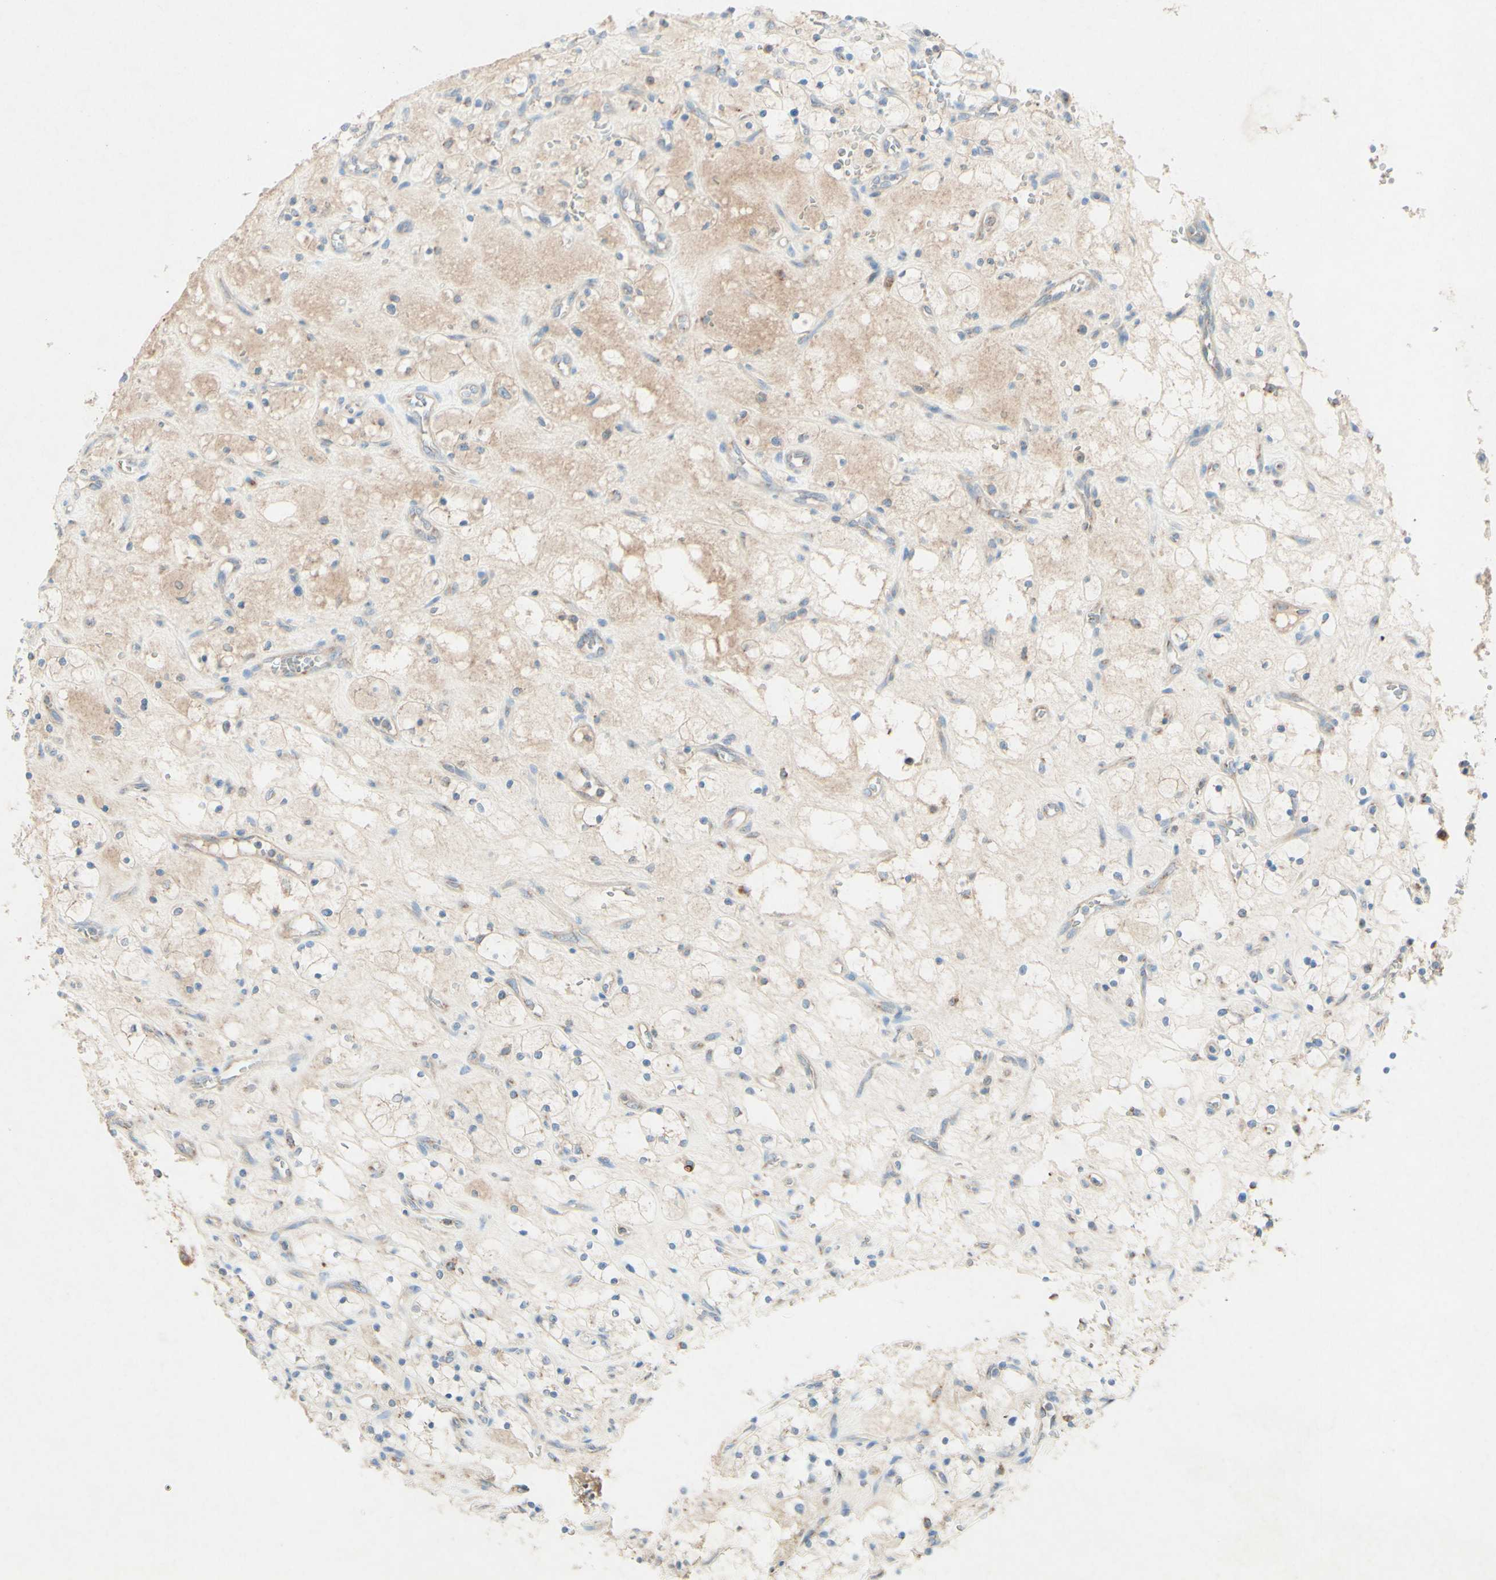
{"staining": {"intensity": "weak", "quantity": "25%-75%", "location": "cytoplasmic/membranous"}, "tissue": "renal cancer", "cell_type": "Tumor cells", "image_type": "cancer", "snomed": [{"axis": "morphology", "description": "Adenocarcinoma, NOS"}, {"axis": "topography", "description": "Kidney"}], "caption": "Protein expression analysis of human renal cancer reveals weak cytoplasmic/membranous staining in about 25%-75% of tumor cells.", "gene": "MTM1", "patient": {"sex": "female", "age": 69}}